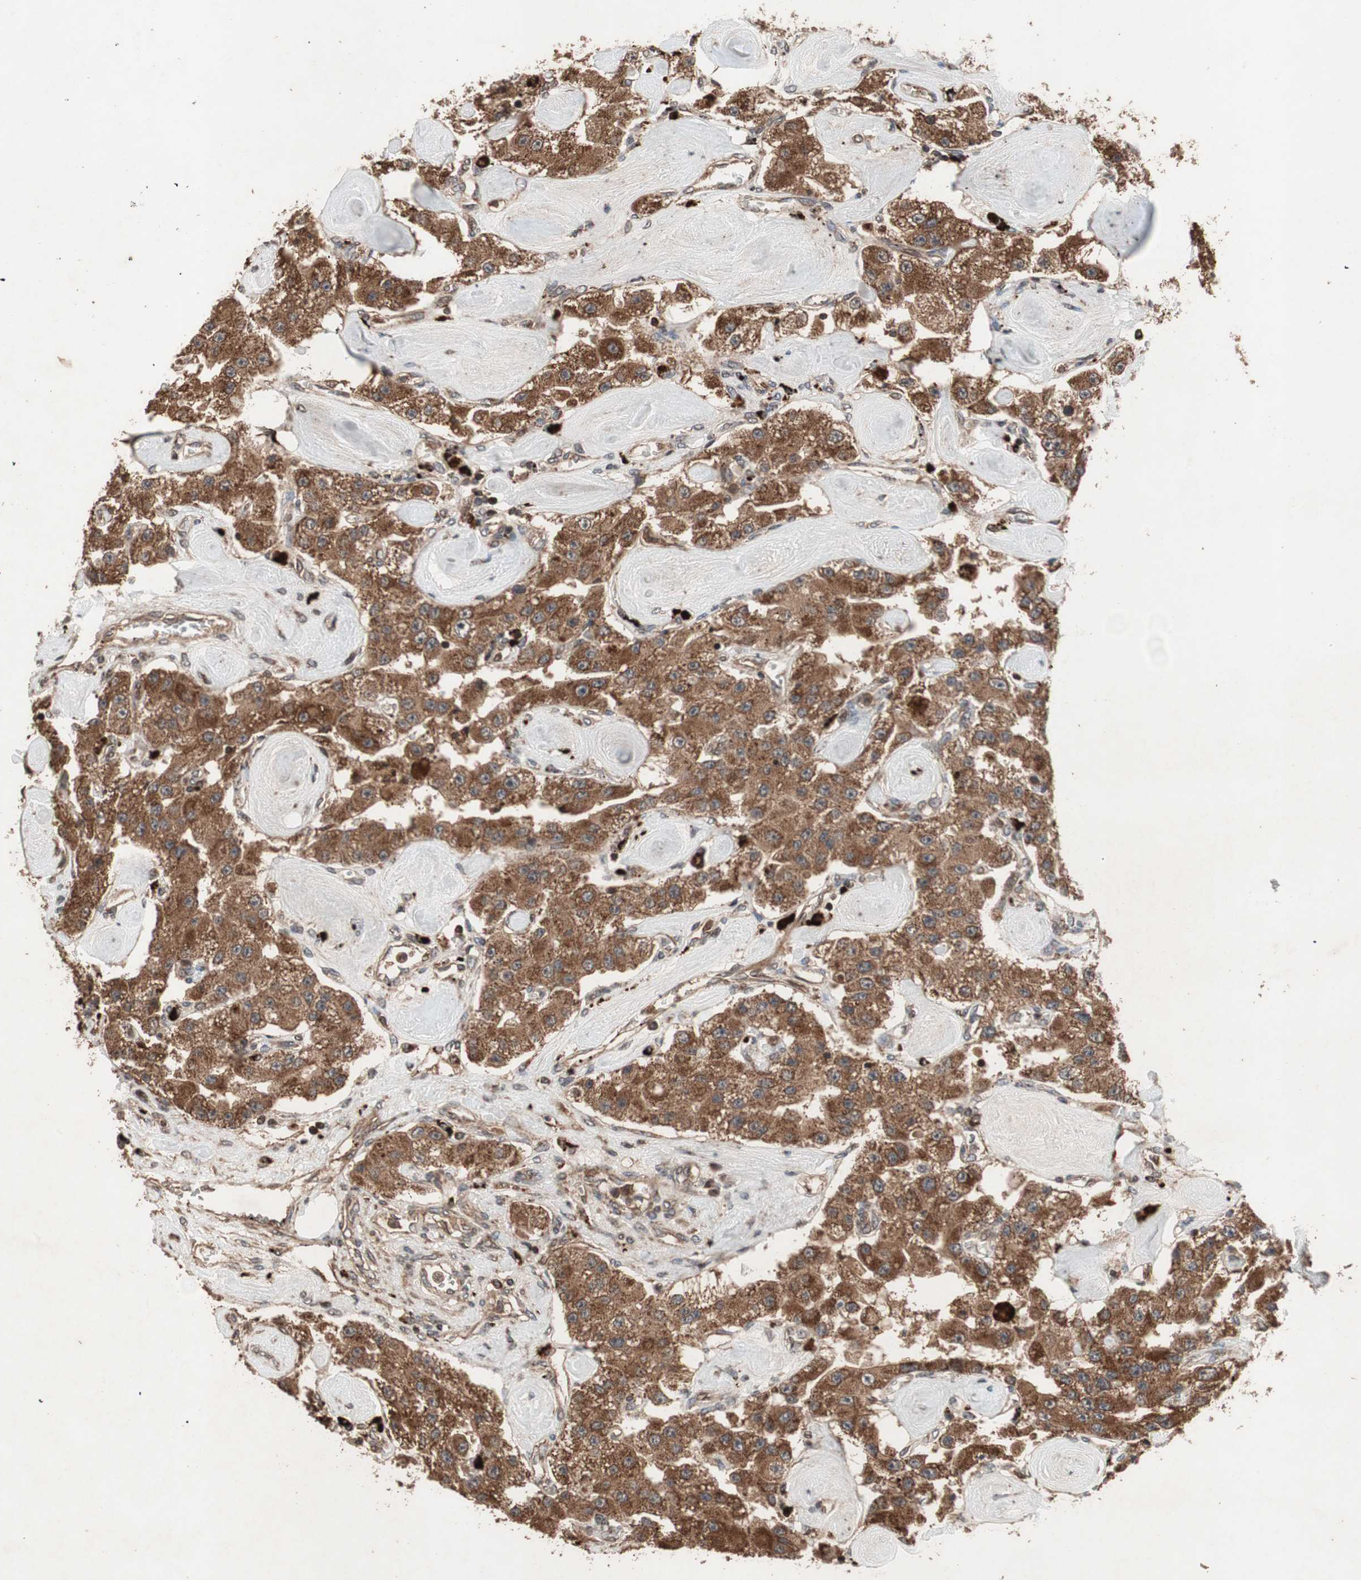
{"staining": {"intensity": "strong", "quantity": ">75%", "location": "cytoplasmic/membranous"}, "tissue": "carcinoid", "cell_type": "Tumor cells", "image_type": "cancer", "snomed": [{"axis": "morphology", "description": "Carcinoid, malignant, NOS"}, {"axis": "topography", "description": "Pancreas"}], "caption": "Human carcinoid stained for a protein (brown) demonstrates strong cytoplasmic/membranous positive expression in about >75% of tumor cells.", "gene": "RAB1A", "patient": {"sex": "male", "age": 41}}